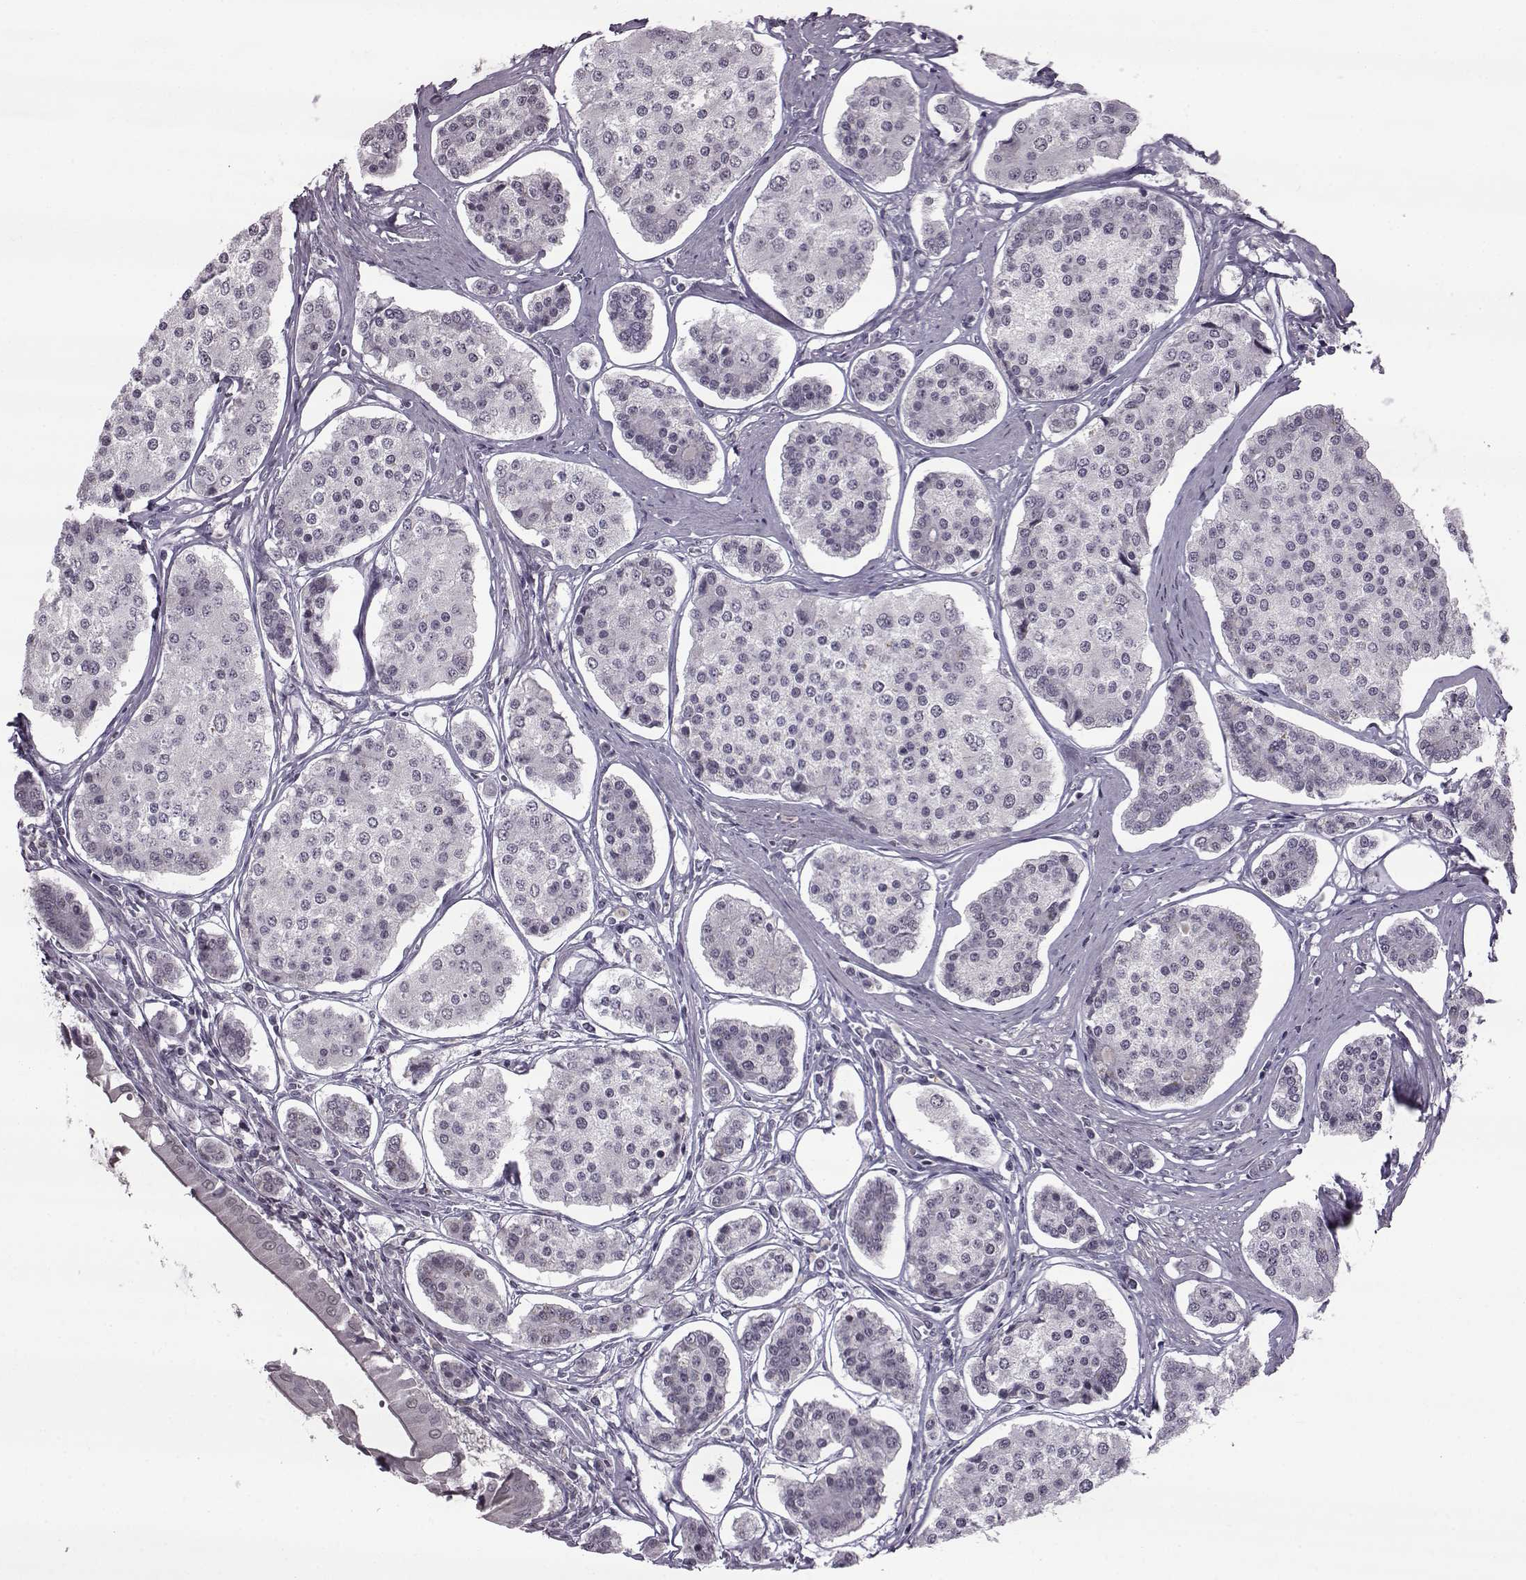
{"staining": {"intensity": "negative", "quantity": "none", "location": "none"}, "tissue": "carcinoid", "cell_type": "Tumor cells", "image_type": "cancer", "snomed": [{"axis": "morphology", "description": "Carcinoid, malignant, NOS"}, {"axis": "topography", "description": "Small intestine"}], "caption": "DAB immunohistochemical staining of human carcinoid (malignant) shows no significant staining in tumor cells.", "gene": "SLC28A2", "patient": {"sex": "female", "age": 65}}